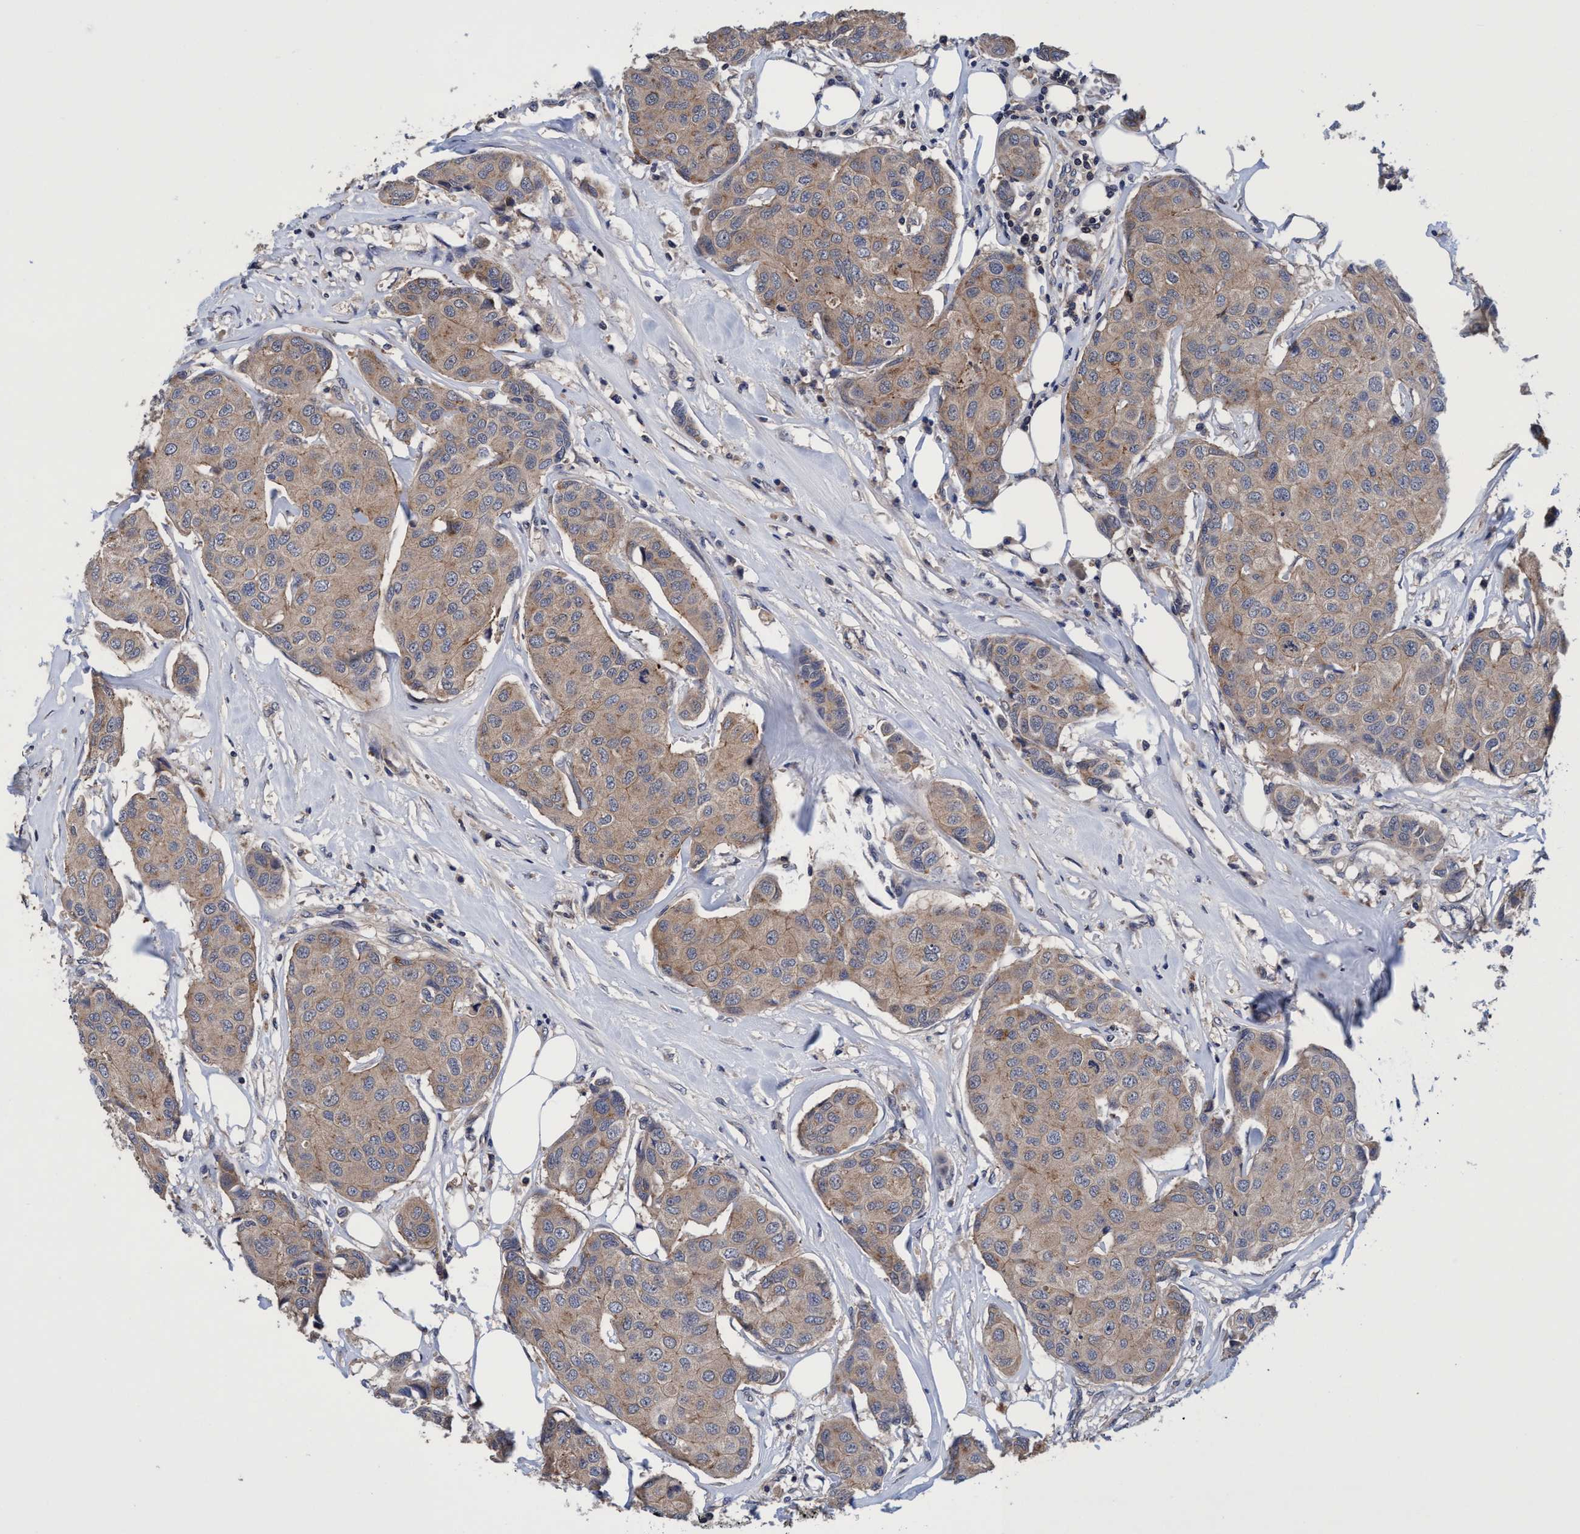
{"staining": {"intensity": "weak", "quantity": ">75%", "location": "cytoplasmic/membranous"}, "tissue": "breast cancer", "cell_type": "Tumor cells", "image_type": "cancer", "snomed": [{"axis": "morphology", "description": "Duct carcinoma"}, {"axis": "topography", "description": "Breast"}], "caption": "IHC histopathology image of neoplastic tissue: breast infiltrating ductal carcinoma stained using immunohistochemistry (IHC) demonstrates low levels of weak protein expression localized specifically in the cytoplasmic/membranous of tumor cells, appearing as a cytoplasmic/membranous brown color.", "gene": "CALCOCO2", "patient": {"sex": "female", "age": 80}}